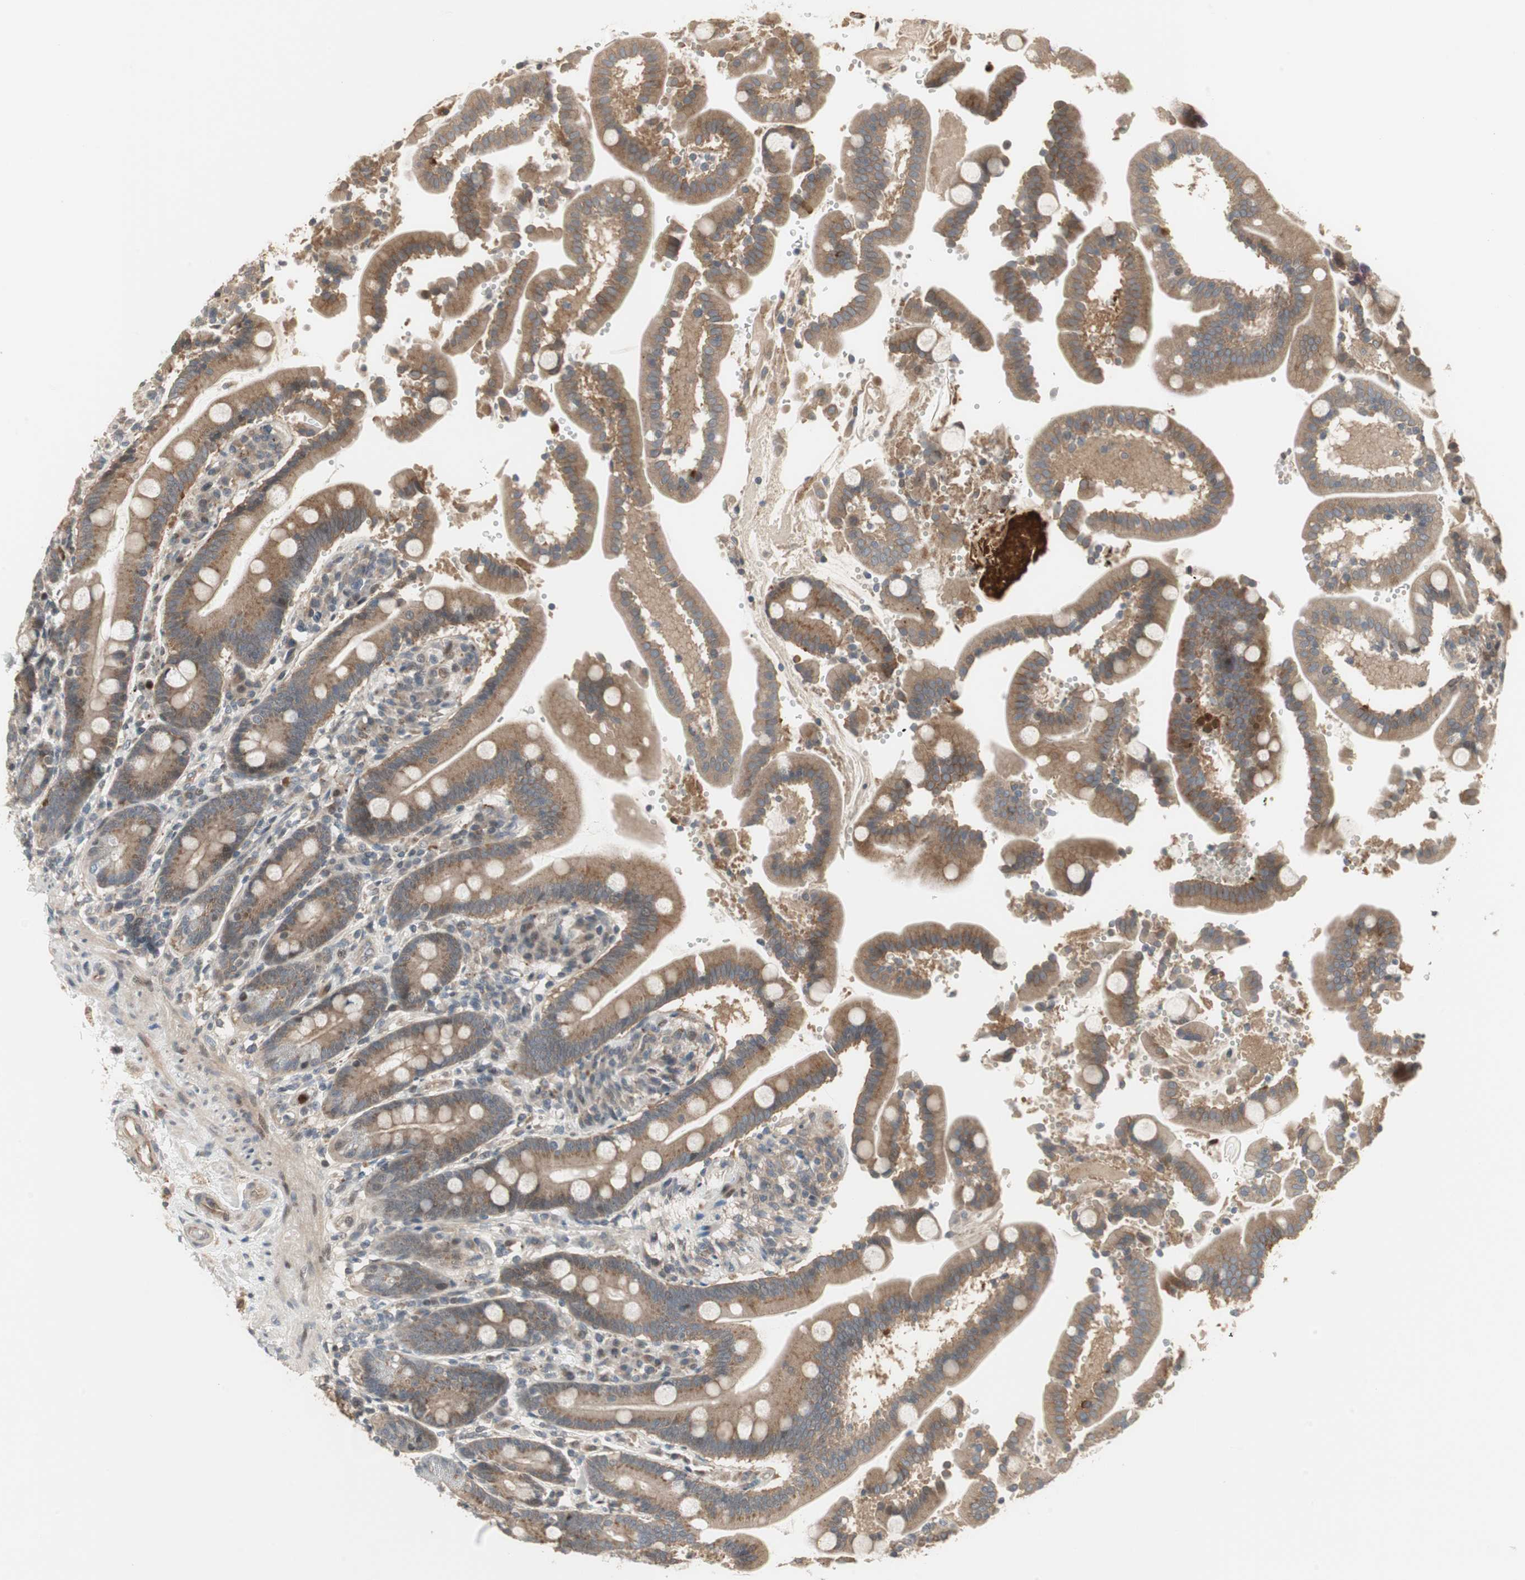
{"staining": {"intensity": "weak", "quantity": ">75%", "location": "cytoplasmic/membranous"}, "tissue": "duodenum", "cell_type": "Glandular cells", "image_type": "normal", "snomed": [{"axis": "morphology", "description": "Normal tissue, NOS"}, {"axis": "topography", "description": "Small intestine, NOS"}], "caption": "IHC histopathology image of unremarkable human duodenum stained for a protein (brown), which shows low levels of weak cytoplasmic/membranous staining in about >75% of glandular cells.", "gene": "SNX4", "patient": {"sex": "female", "age": 71}}